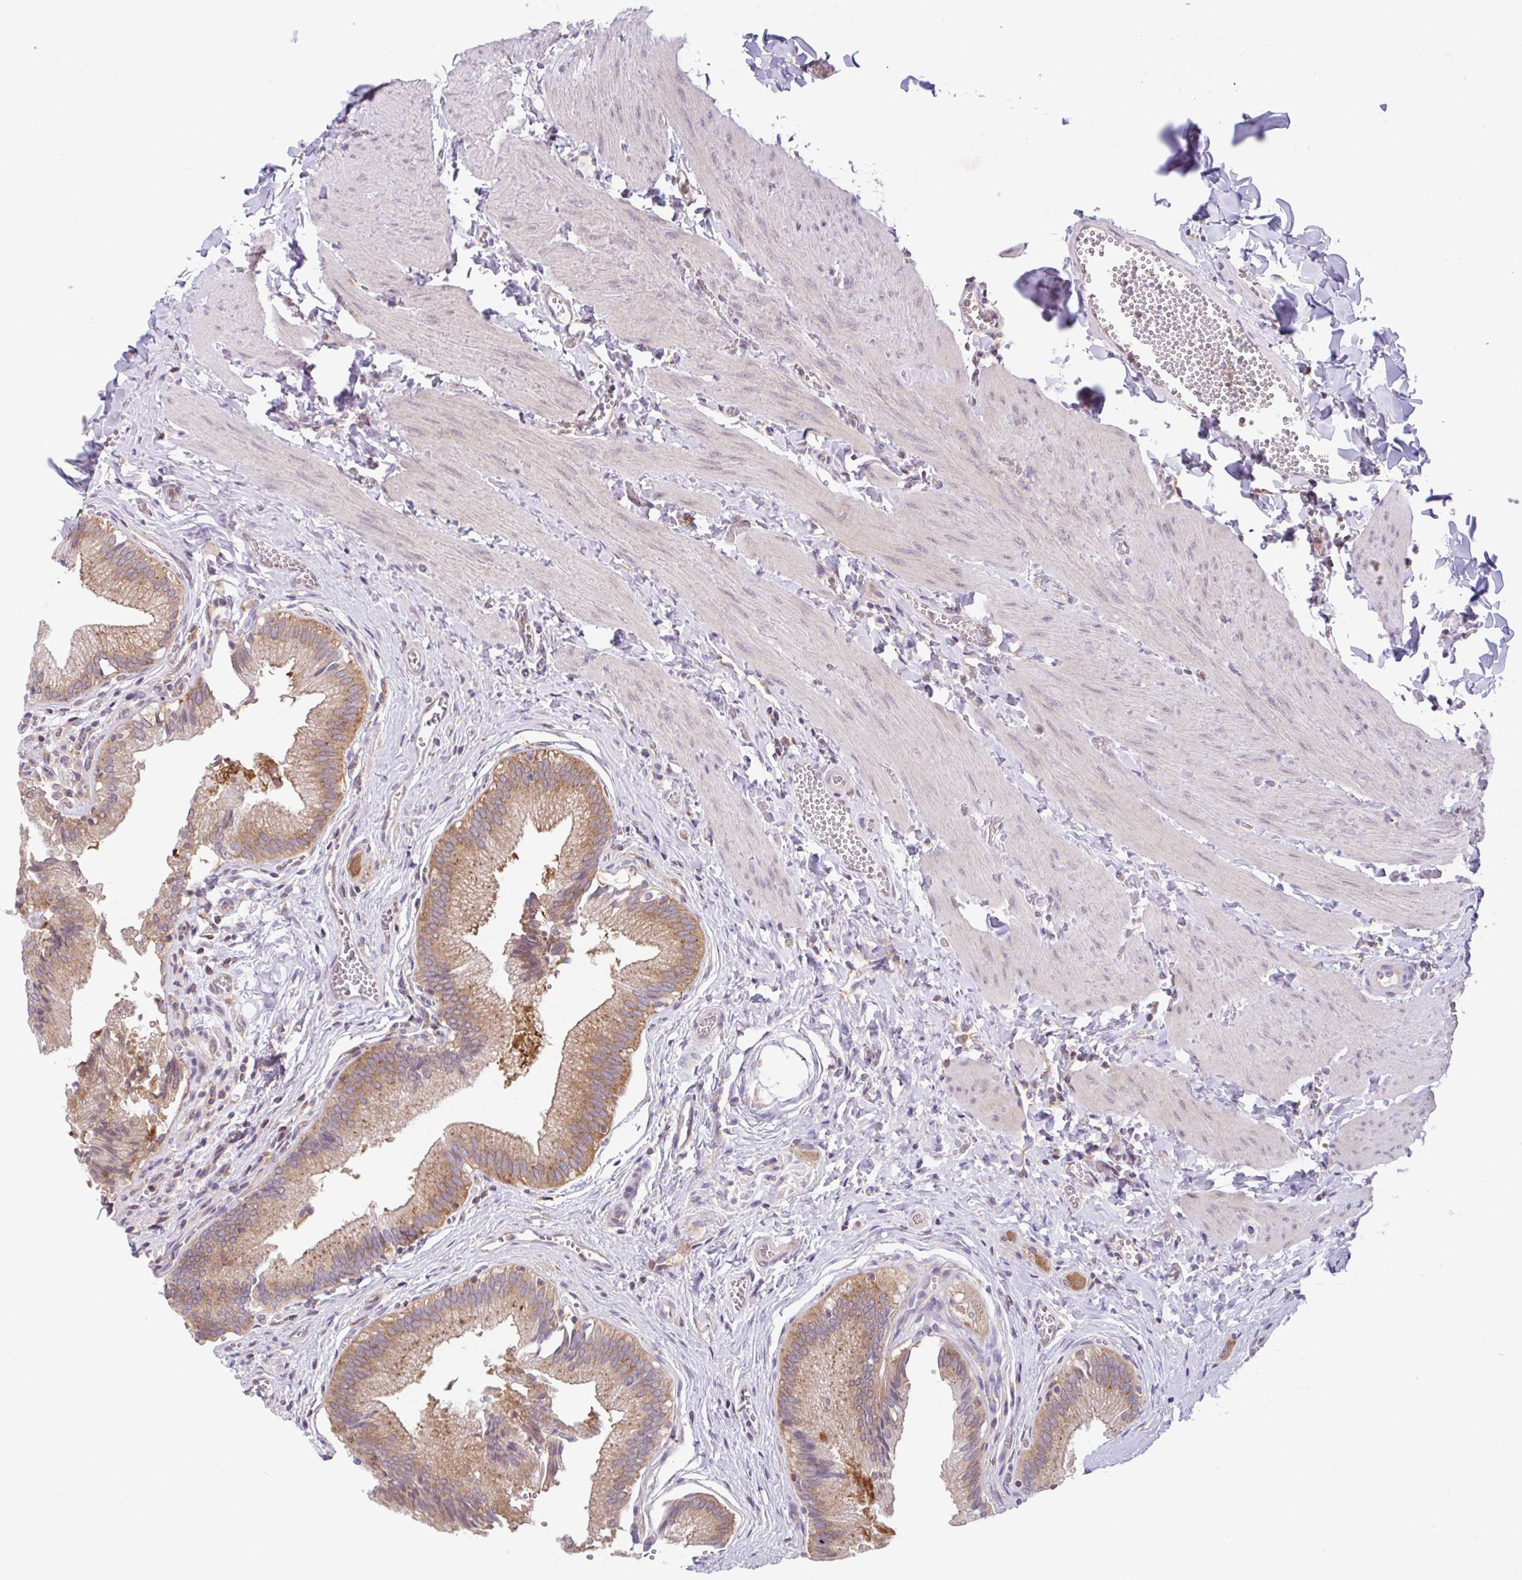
{"staining": {"intensity": "moderate", "quantity": ">75%", "location": "cytoplasmic/membranous"}, "tissue": "gallbladder", "cell_type": "Glandular cells", "image_type": "normal", "snomed": [{"axis": "morphology", "description": "Normal tissue, NOS"}, {"axis": "topography", "description": "Gallbladder"}], "caption": "Moderate cytoplasmic/membranous staining for a protein is appreciated in about >75% of glandular cells of normal gallbladder using immunohistochemistry.", "gene": "RALBP1", "patient": {"sex": "male", "age": 17}}